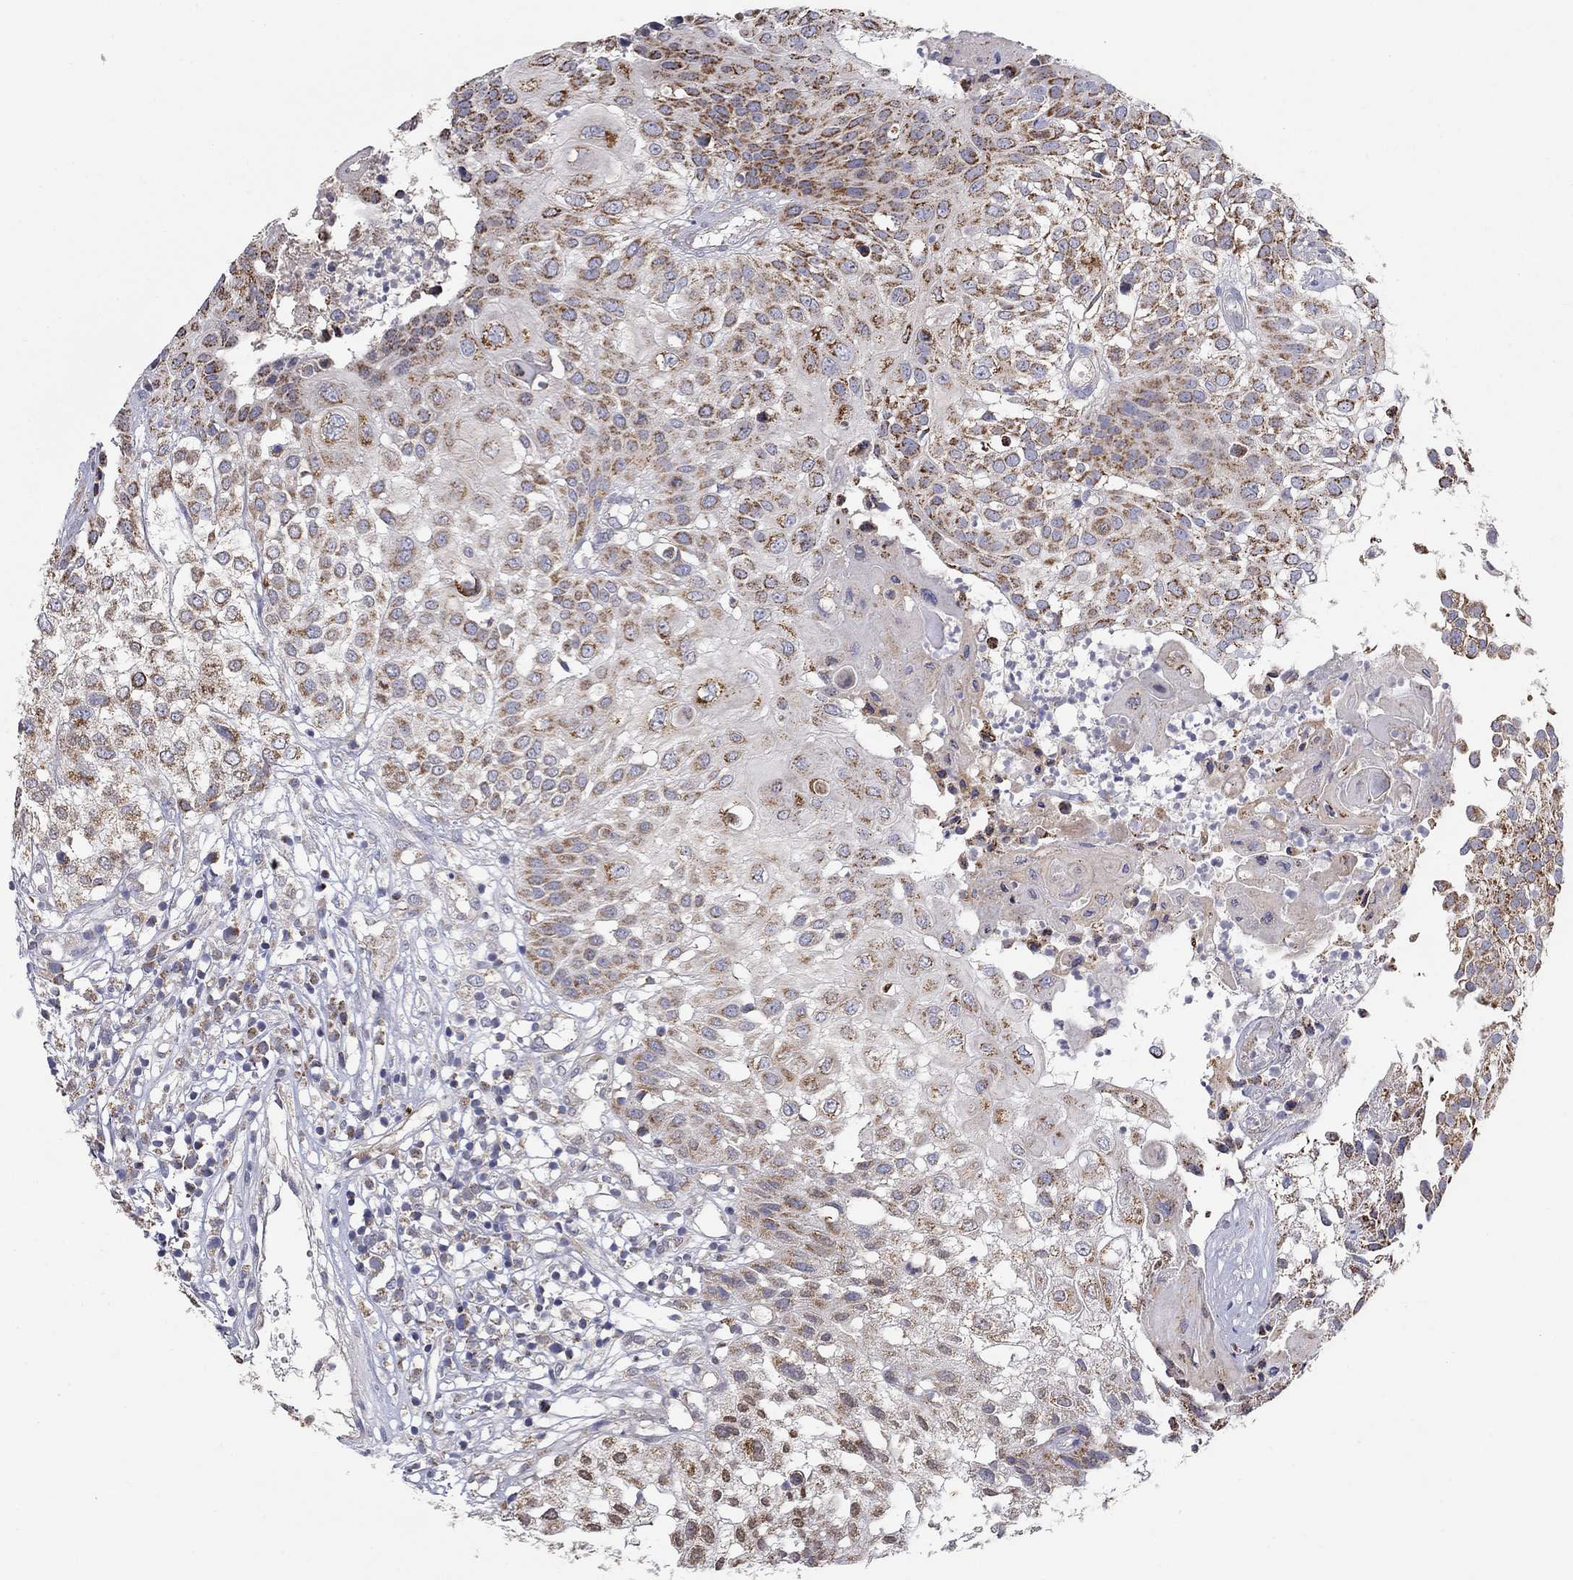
{"staining": {"intensity": "strong", "quantity": "25%-75%", "location": "cytoplasmic/membranous"}, "tissue": "urothelial cancer", "cell_type": "Tumor cells", "image_type": "cancer", "snomed": [{"axis": "morphology", "description": "Urothelial carcinoma, High grade"}, {"axis": "topography", "description": "Urinary bladder"}], "caption": "Human high-grade urothelial carcinoma stained with a protein marker shows strong staining in tumor cells.", "gene": "HPS5", "patient": {"sex": "female", "age": 79}}